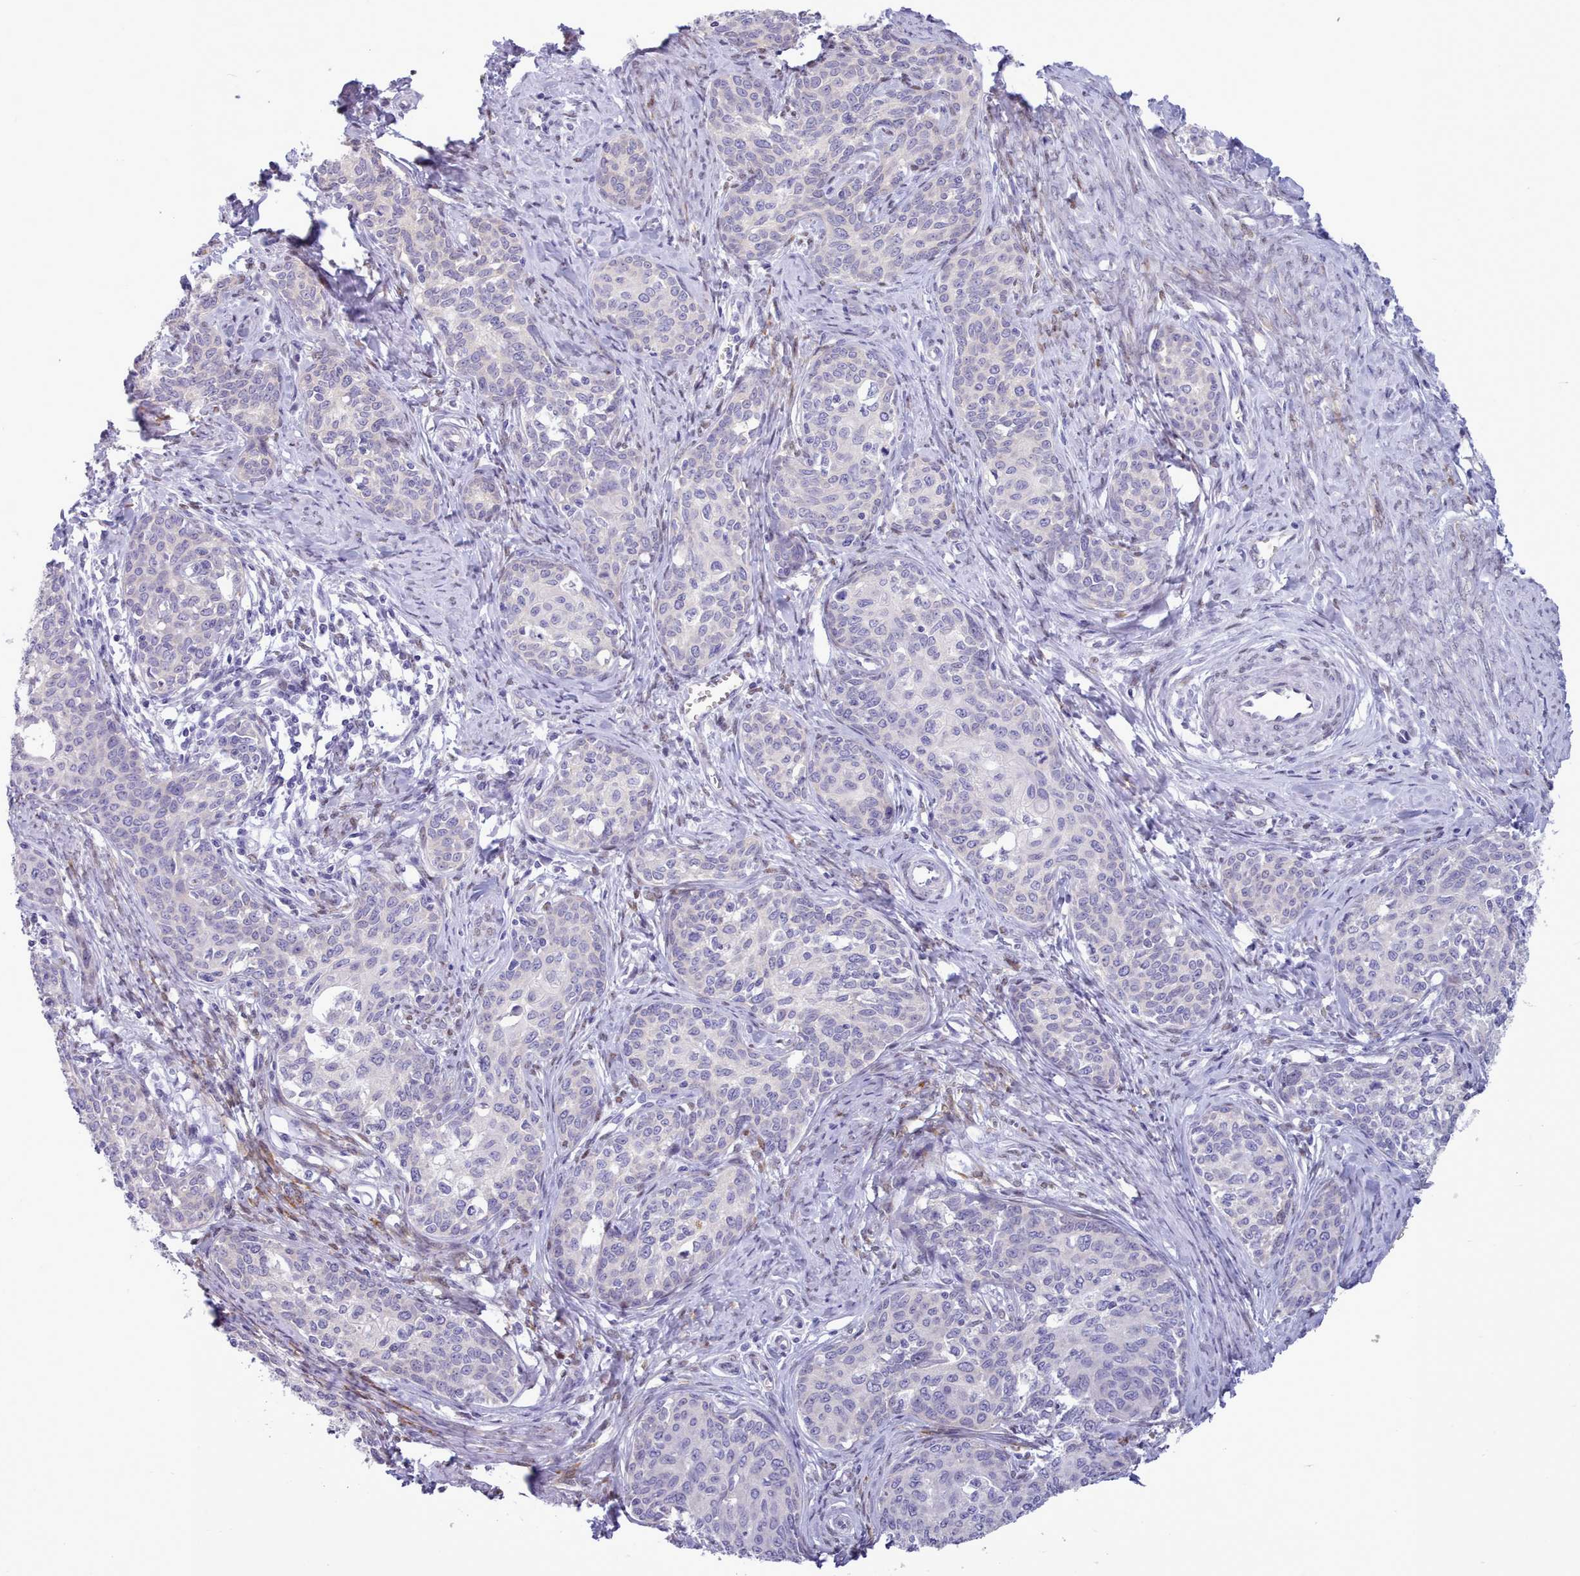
{"staining": {"intensity": "negative", "quantity": "none", "location": "none"}, "tissue": "cervical cancer", "cell_type": "Tumor cells", "image_type": "cancer", "snomed": [{"axis": "morphology", "description": "Squamous cell carcinoma, NOS"}, {"axis": "morphology", "description": "Adenocarcinoma, NOS"}, {"axis": "topography", "description": "Cervix"}], "caption": "Cervical adenocarcinoma was stained to show a protein in brown. There is no significant staining in tumor cells.", "gene": "TMEM253", "patient": {"sex": "female", "age": 52}}